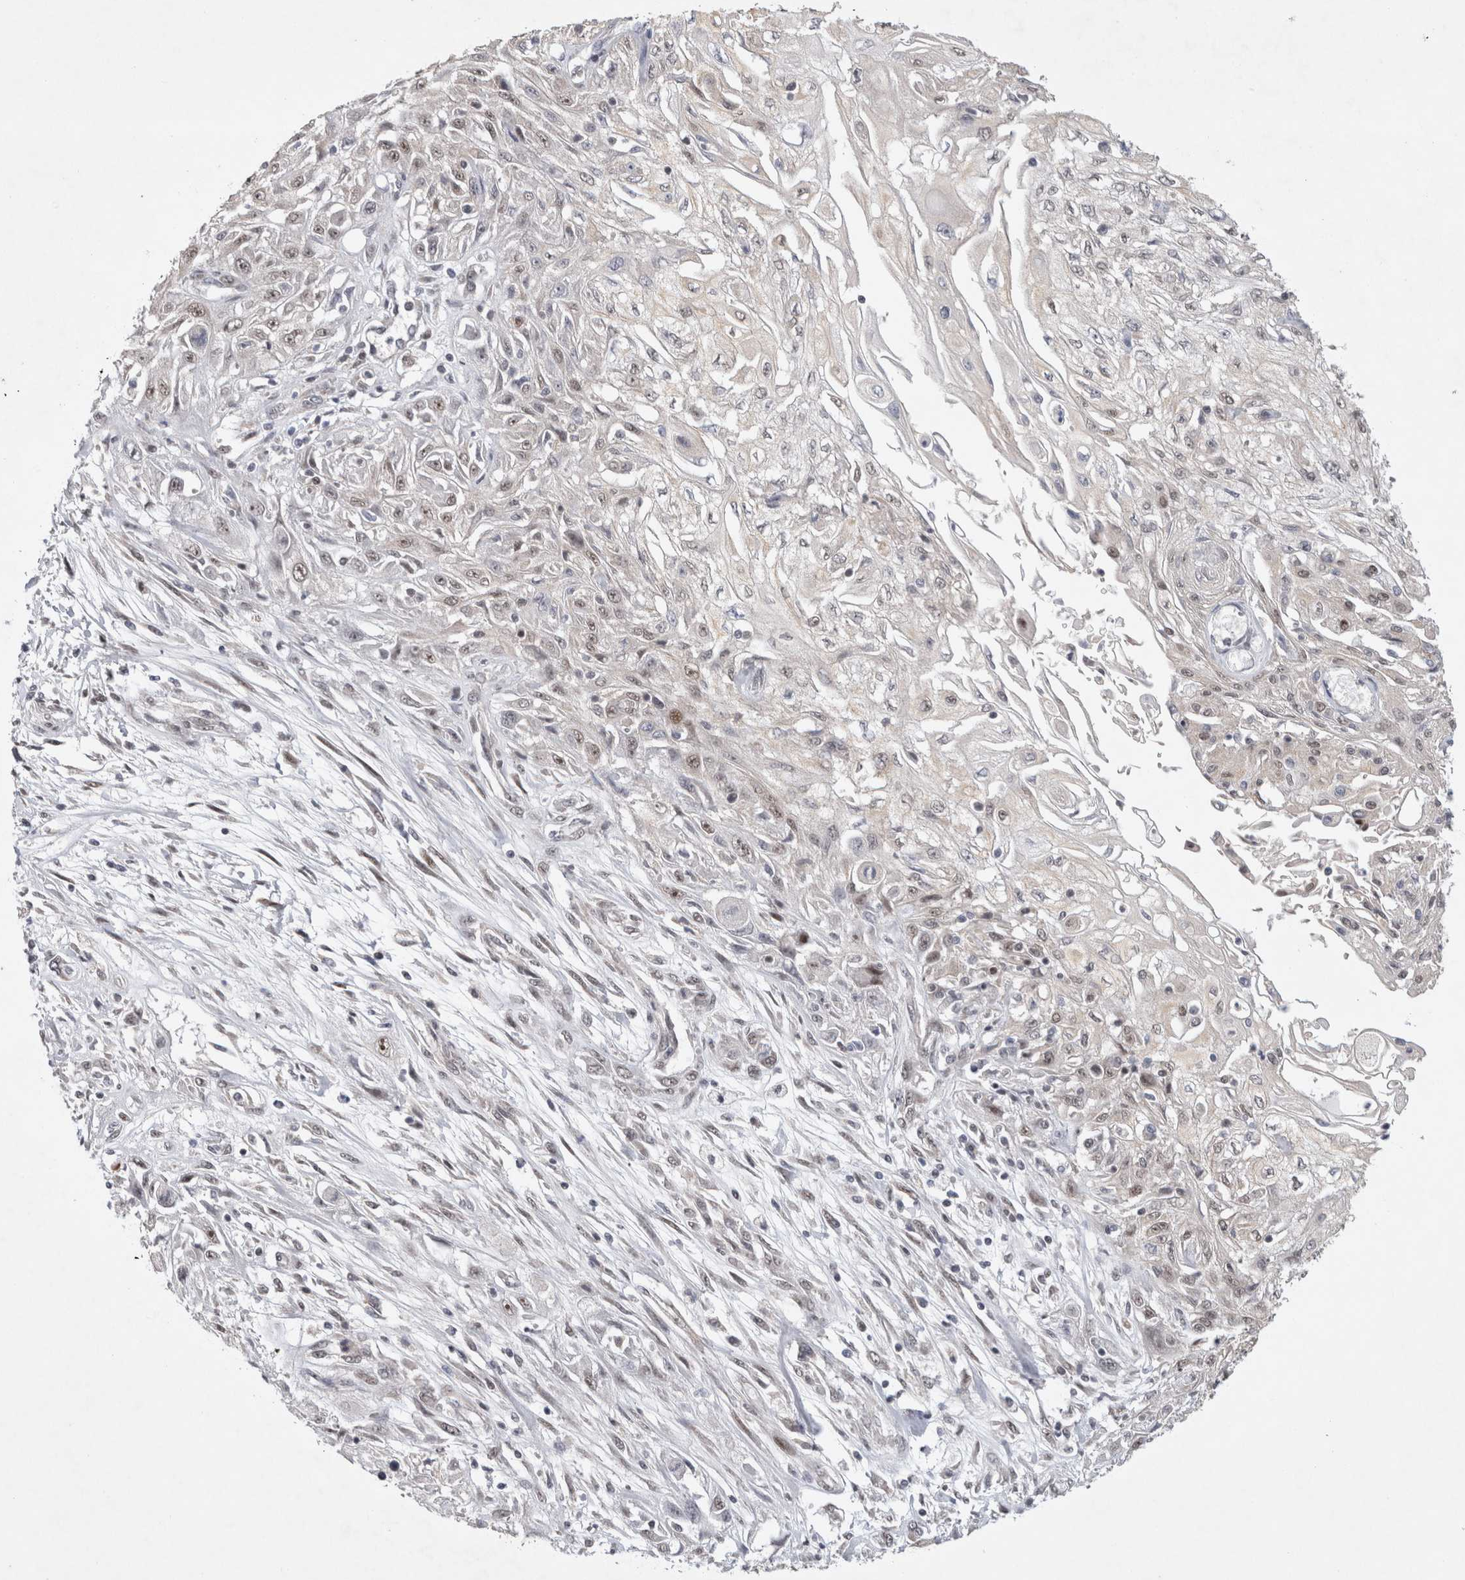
{"staining": {"intensity": "weak", "quantity": "<25%", "location": "nuclear"}, "tissue": "skin cancer", "cell_type": "Tumor cells", "image_type": "cancer", "snomed": [{"axis": "morphology", "description": "Squamous cell carcinoma, NOS"}, {"axis": "morphology", "description": "Squamous cell carcinoma, metastatic, NOS"}, {"axis": "topography", "description": "Skin"}, {"axis": "topography", "description": "Lymph node"}], "caption": "DAB immunohistochemical staining of skin cancer exhibits no significant positivity in tumor cells.", "gene": "HESX1", "patient": {"sex": "male", "age": 75}}